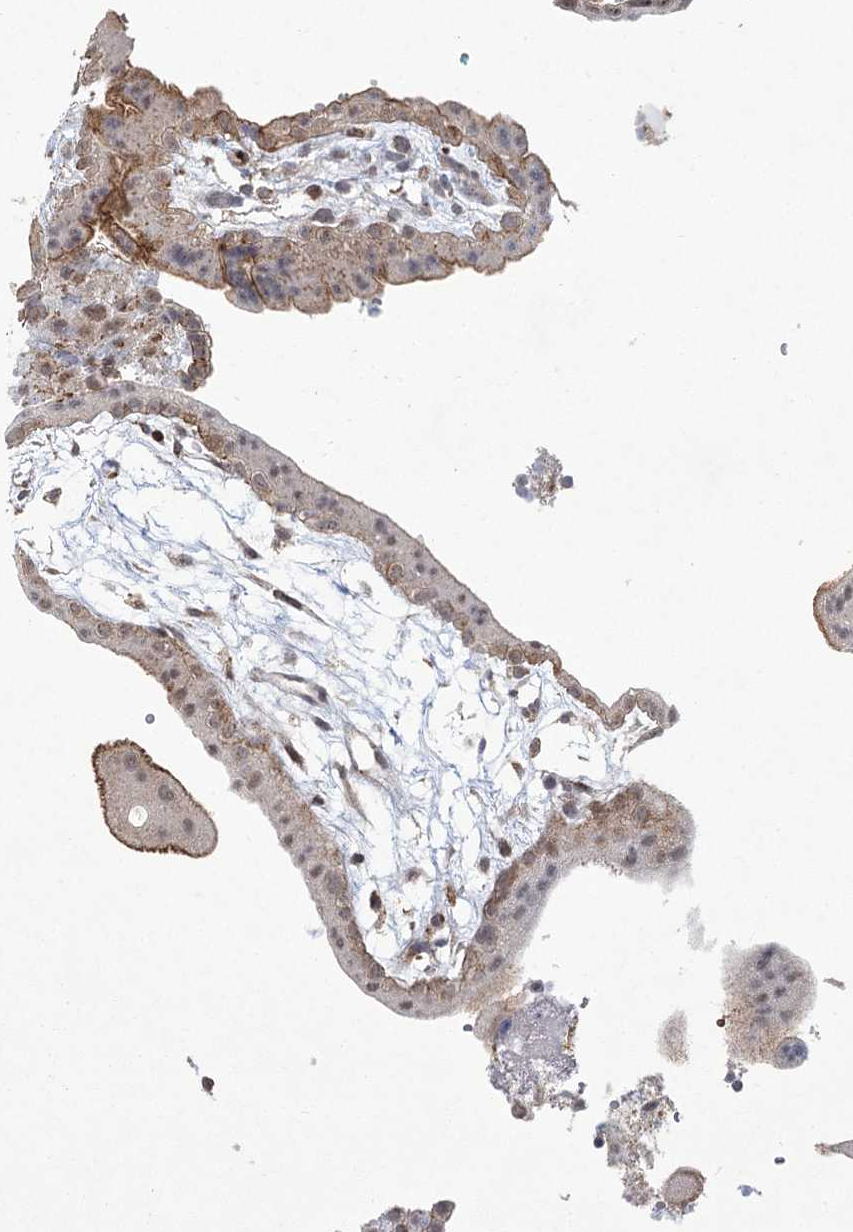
{"staining": {"intensity": "negative", "quantity": "none", "location": "none"}, "tissue": "placenta", "cell_type": "Decidual cells", "image_type": "normal", "snomed": [{"axis": "morphology", "description": "Normal tissue, NOS"}, {"axis": "topography", "description": "Placenta"}], "caption": "This is an immunohistochemistry (IHC) image of unremarkable placenta. There is no staining in decidual cells.", "gene": "PARM1", "patient": {"sex": "female", "age": 18}}